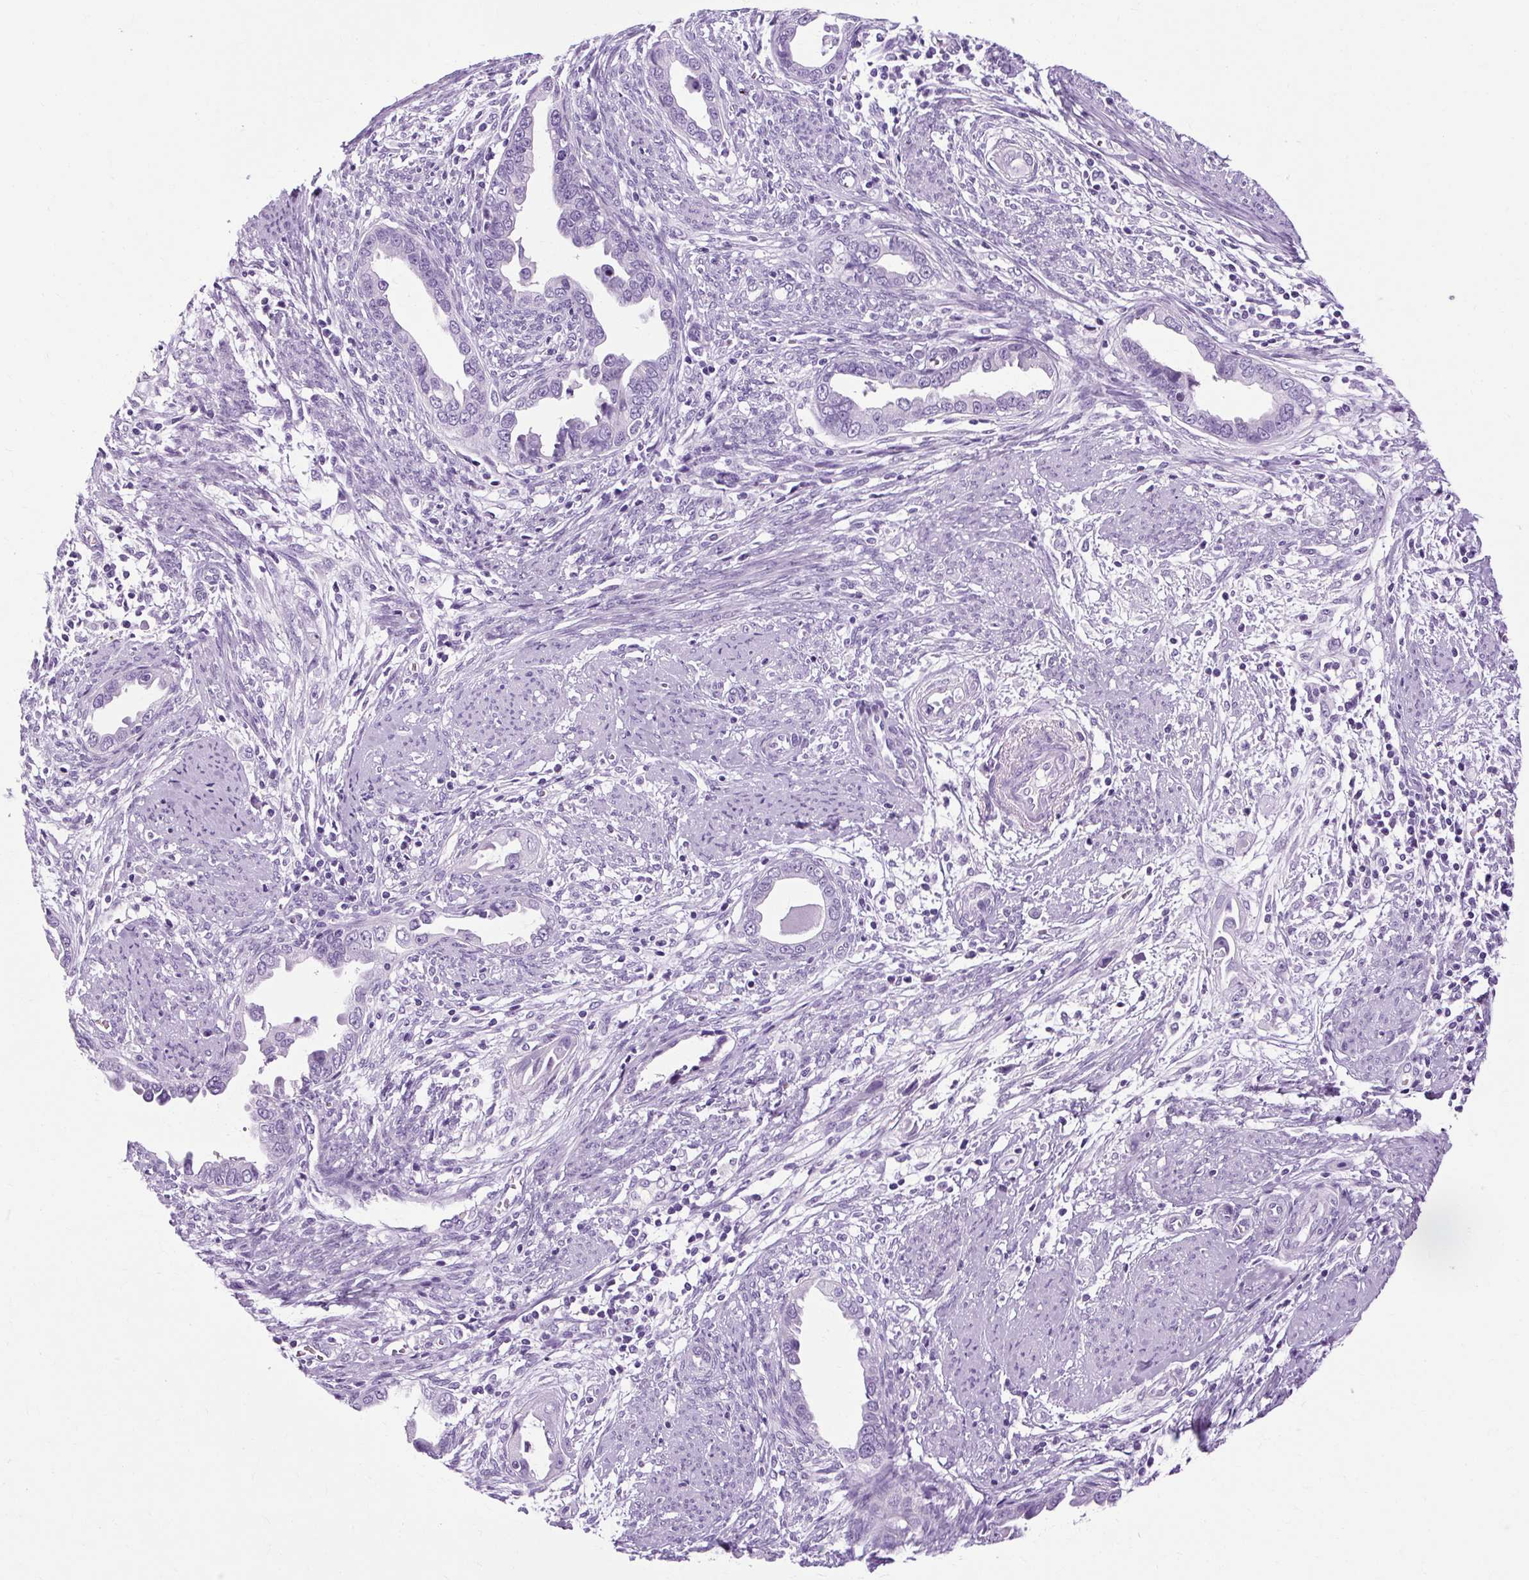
{"staining": {"intensity": "negative", "quantity": "none", "location": "none"}, "tissue": "endometrial cancer", "cell_type": "Tumor cells", "image_type": "cancer", "snomed": [{"axis": "morphology", "description": "Adenocarcinoma, NOS"}, {"axis": "topography", "description": "Endometrium"}], "caption": "The histopathology image exhibits no significant expression in tumor cells of adenocarcinoma (endometrial).", "gene": "B3GNT4", "patient": {"sex": "female", "age": 57}}